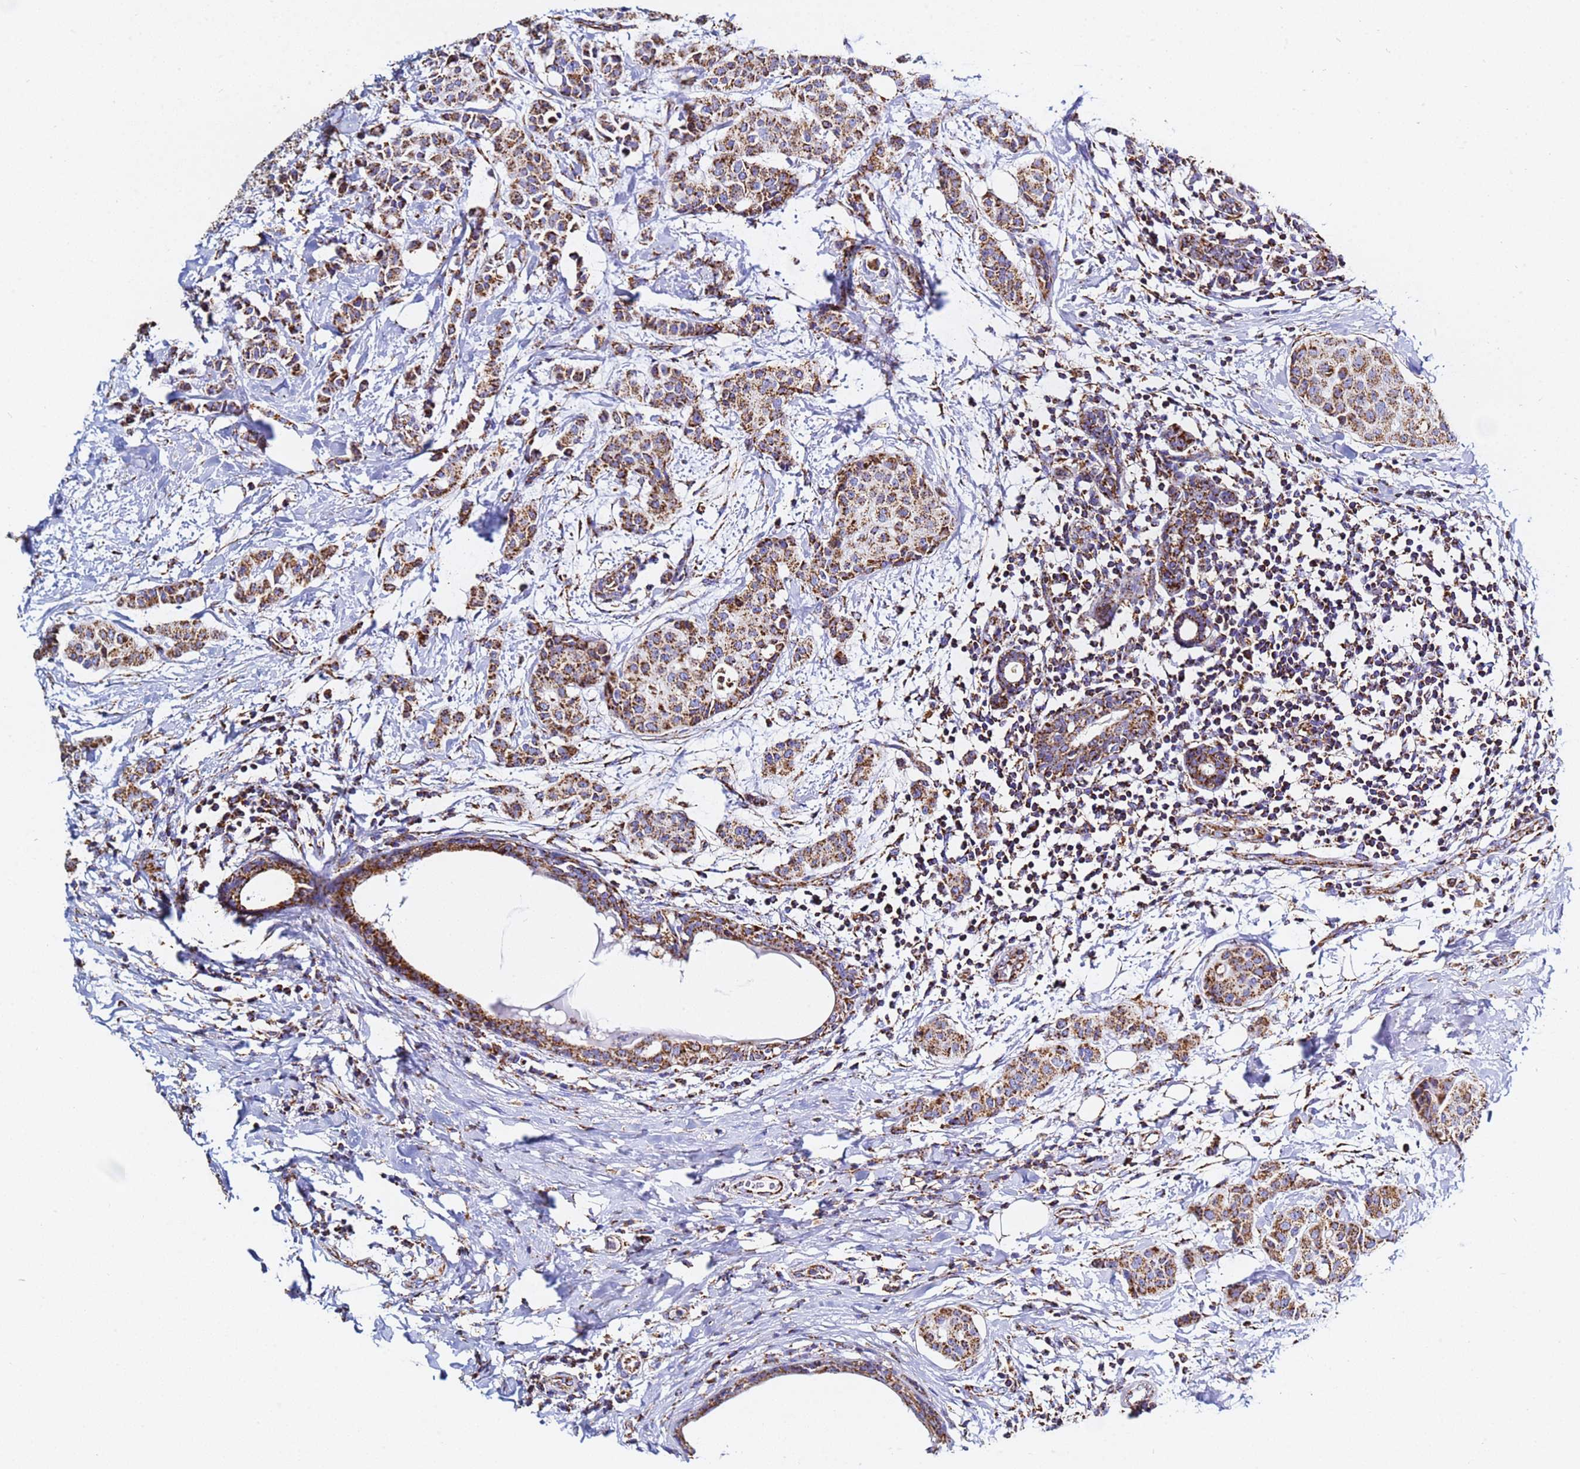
{"staining": {"intensity": "strong", "quantity": ">75%", "location": "cytoplasmic/membranous"}, "tissue": "breast cancer", "cell_type": "Tumor cells", "image_type": "cancer", "snomed": [{"axis": "morphology", "description": "Duct carcinoma"}, {"axis": "topography", "description": "Breast"}], "caption": "Breast cancer stained with a protein marker reveals strong staining in tumor cells.", "gene": "PHB2", "patient": {"sex": "female", "age": 40}}